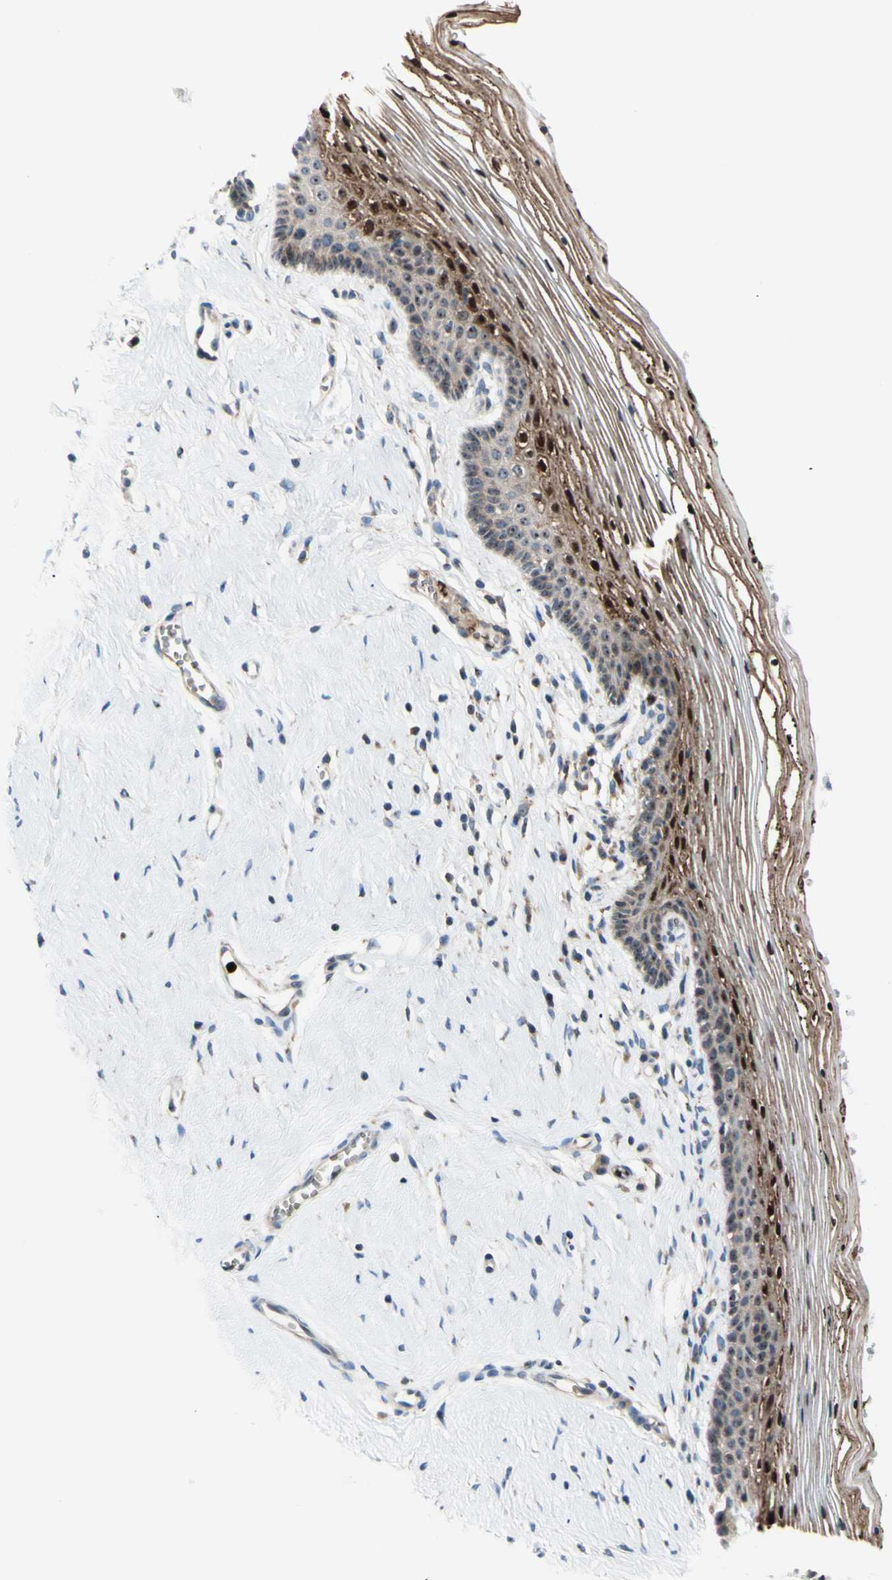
{"staining": {"intensity": "strong", "quantity": "25%-75%", "location": "cytoplasmic/membranous,nuclear"}, "tissue": "vagina", "cell_type": "Squamous epithelial cells", "image_type": "normal", "snomed": [{"axis": "morphology", "description": "Normal tissue, NOS"}, {"axis": "topography", "description": "Vagina"}], "caption": "Protein staining of normal vagina exhibits strong cytoplasmic/membranous,nuclear expression in about 25%-75% of squamous epithelial cells. (brown staining indicates protein expression, while blue staining denotes nuclei).", "gene": "USP9X", "patient": {"sex": "female", "age": 32}}